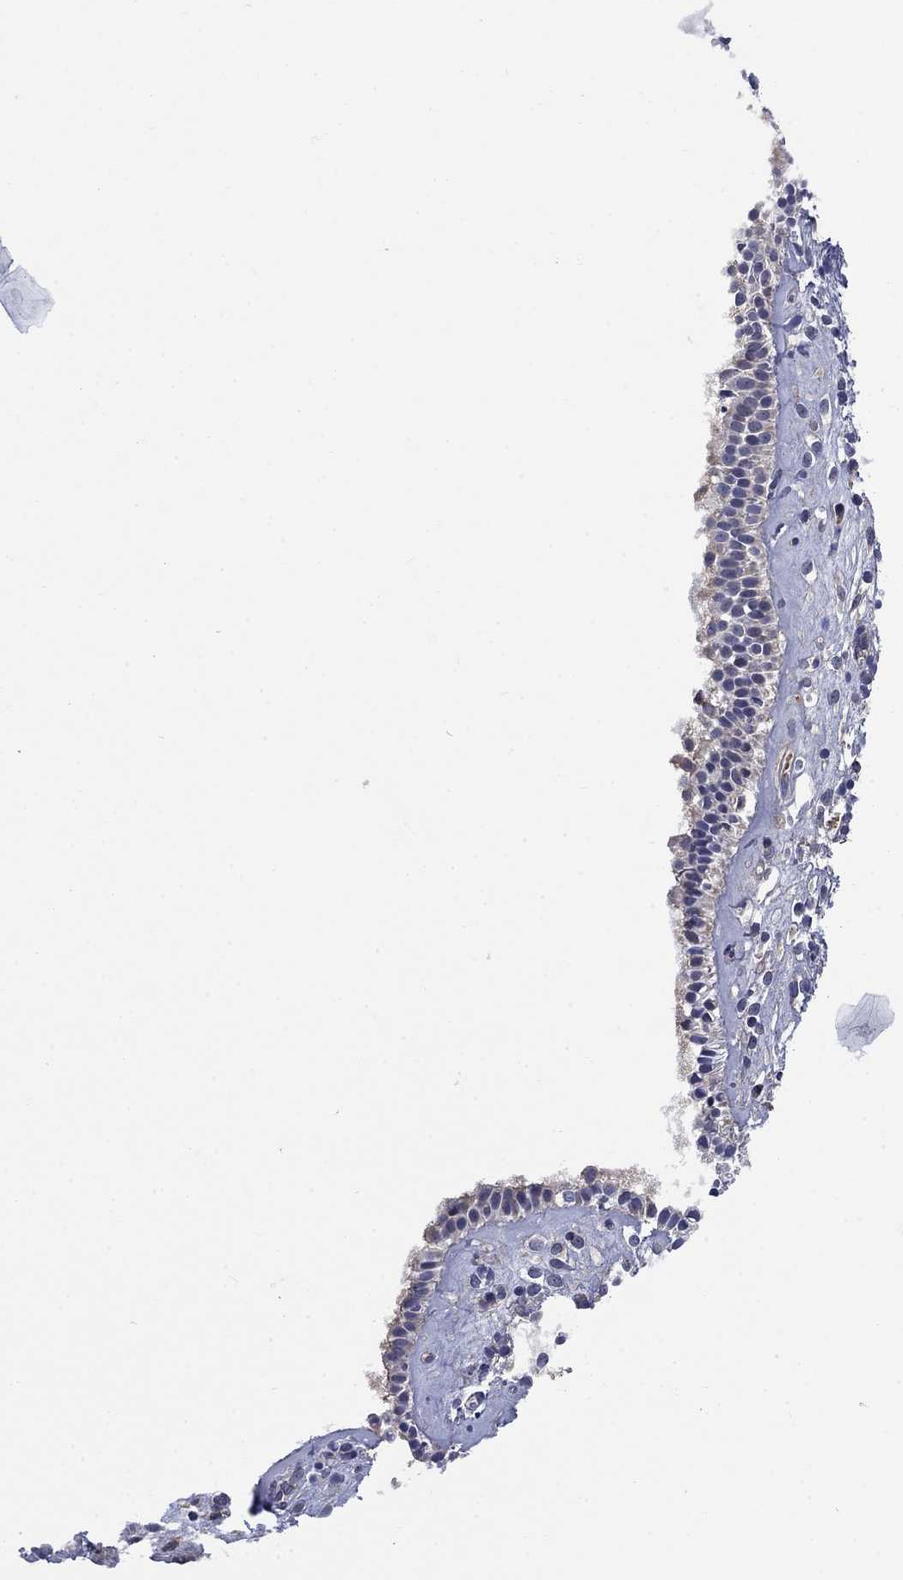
{"staining": {"intensity": "weak", "quantity": "25%-75%", "location": "cytoplasmic/membranous"}, "tissue": "nasopharynx", "cell_type": "Respiratory epithelial cells", "image_type": "normal", "snomed": [{"axis": "morphology", "description": "Normal tissue, NOS"}, {"axis": "topography", "description": "Nasopharynx"}], "caption": "Nasopharynx stained with DAB (3,3'-diaminobenzidine) immunohistochemistry shows low levels of weak cytoplasmic/membranous positivity in about 25%-75% of respiratory epithelial cells. The staining was performed using DAB to visualize the protein expression in brown, while the nuclei were stained in blue with hematoxylin (Magnification: 20x).", "gene": "PDZD2", "patient": {"sex": "male", "age": 29}}